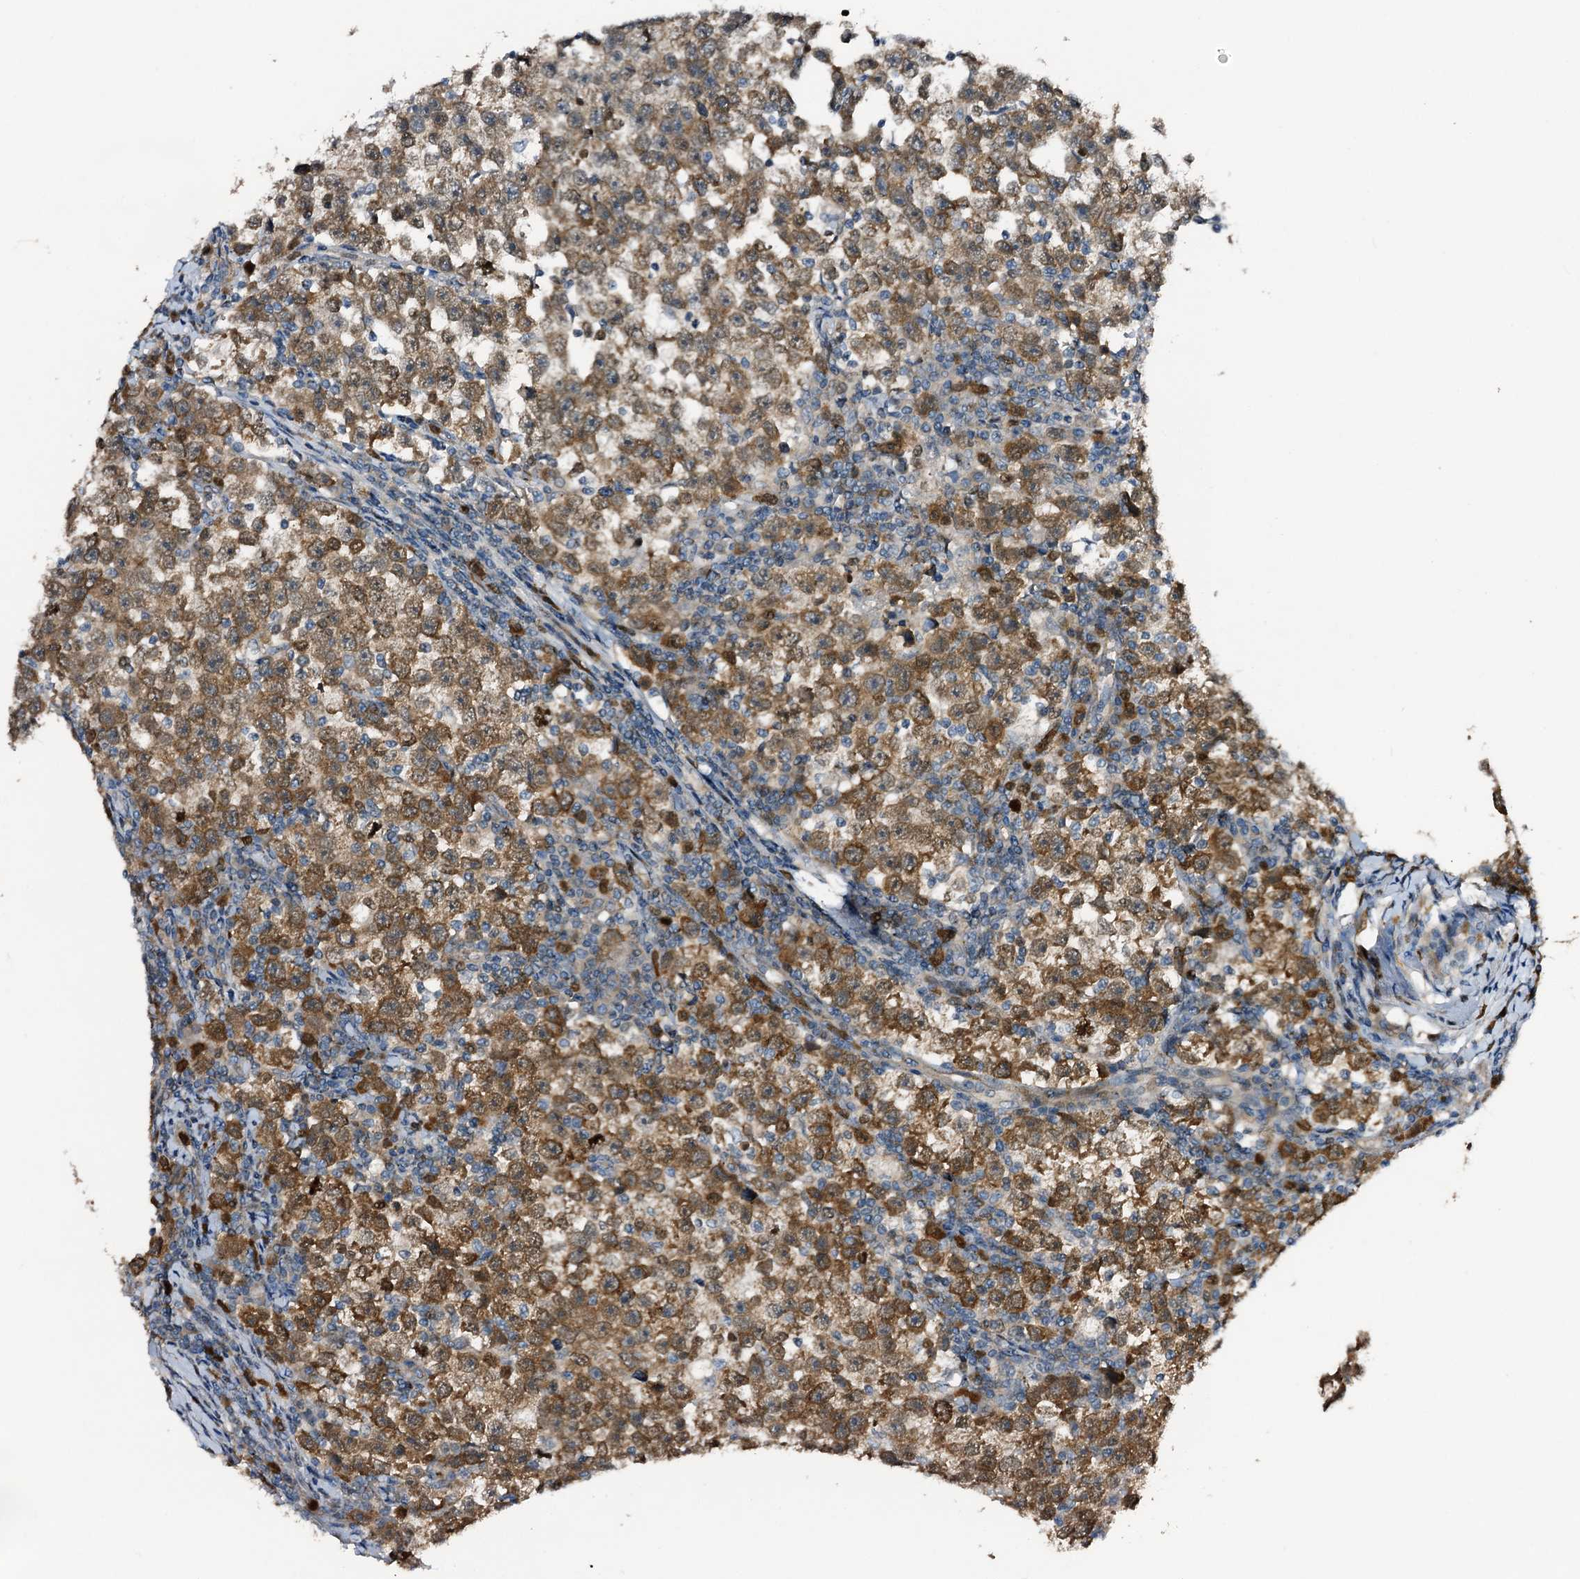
{"staining": {"intensity": "strong", "quantity": ">75%", "location": "cytoplasmic/membranous"}, "tissue": "testis cancer", "cell_type": "Tumor cells", "image_type": "cancer", "snomed": [{"axis": "morphology", "description": "Normal tissue, NOS"}, {"axis": "morphology", "description": "Seminoma, NOS"}, {"axis": "topography", "description": "Testis"}], "caption": "High-magnification brightfield microscopy of testis cancer (seminoma) stained with DAB (brown) and counterstained with hematoxylin (blue). tumor cells exhibit strong cytoplasmic/membranous expression is present in about>75% of cells.", "gene": "NCAPD2", "patient": {"sex": "male", "age": 43}}